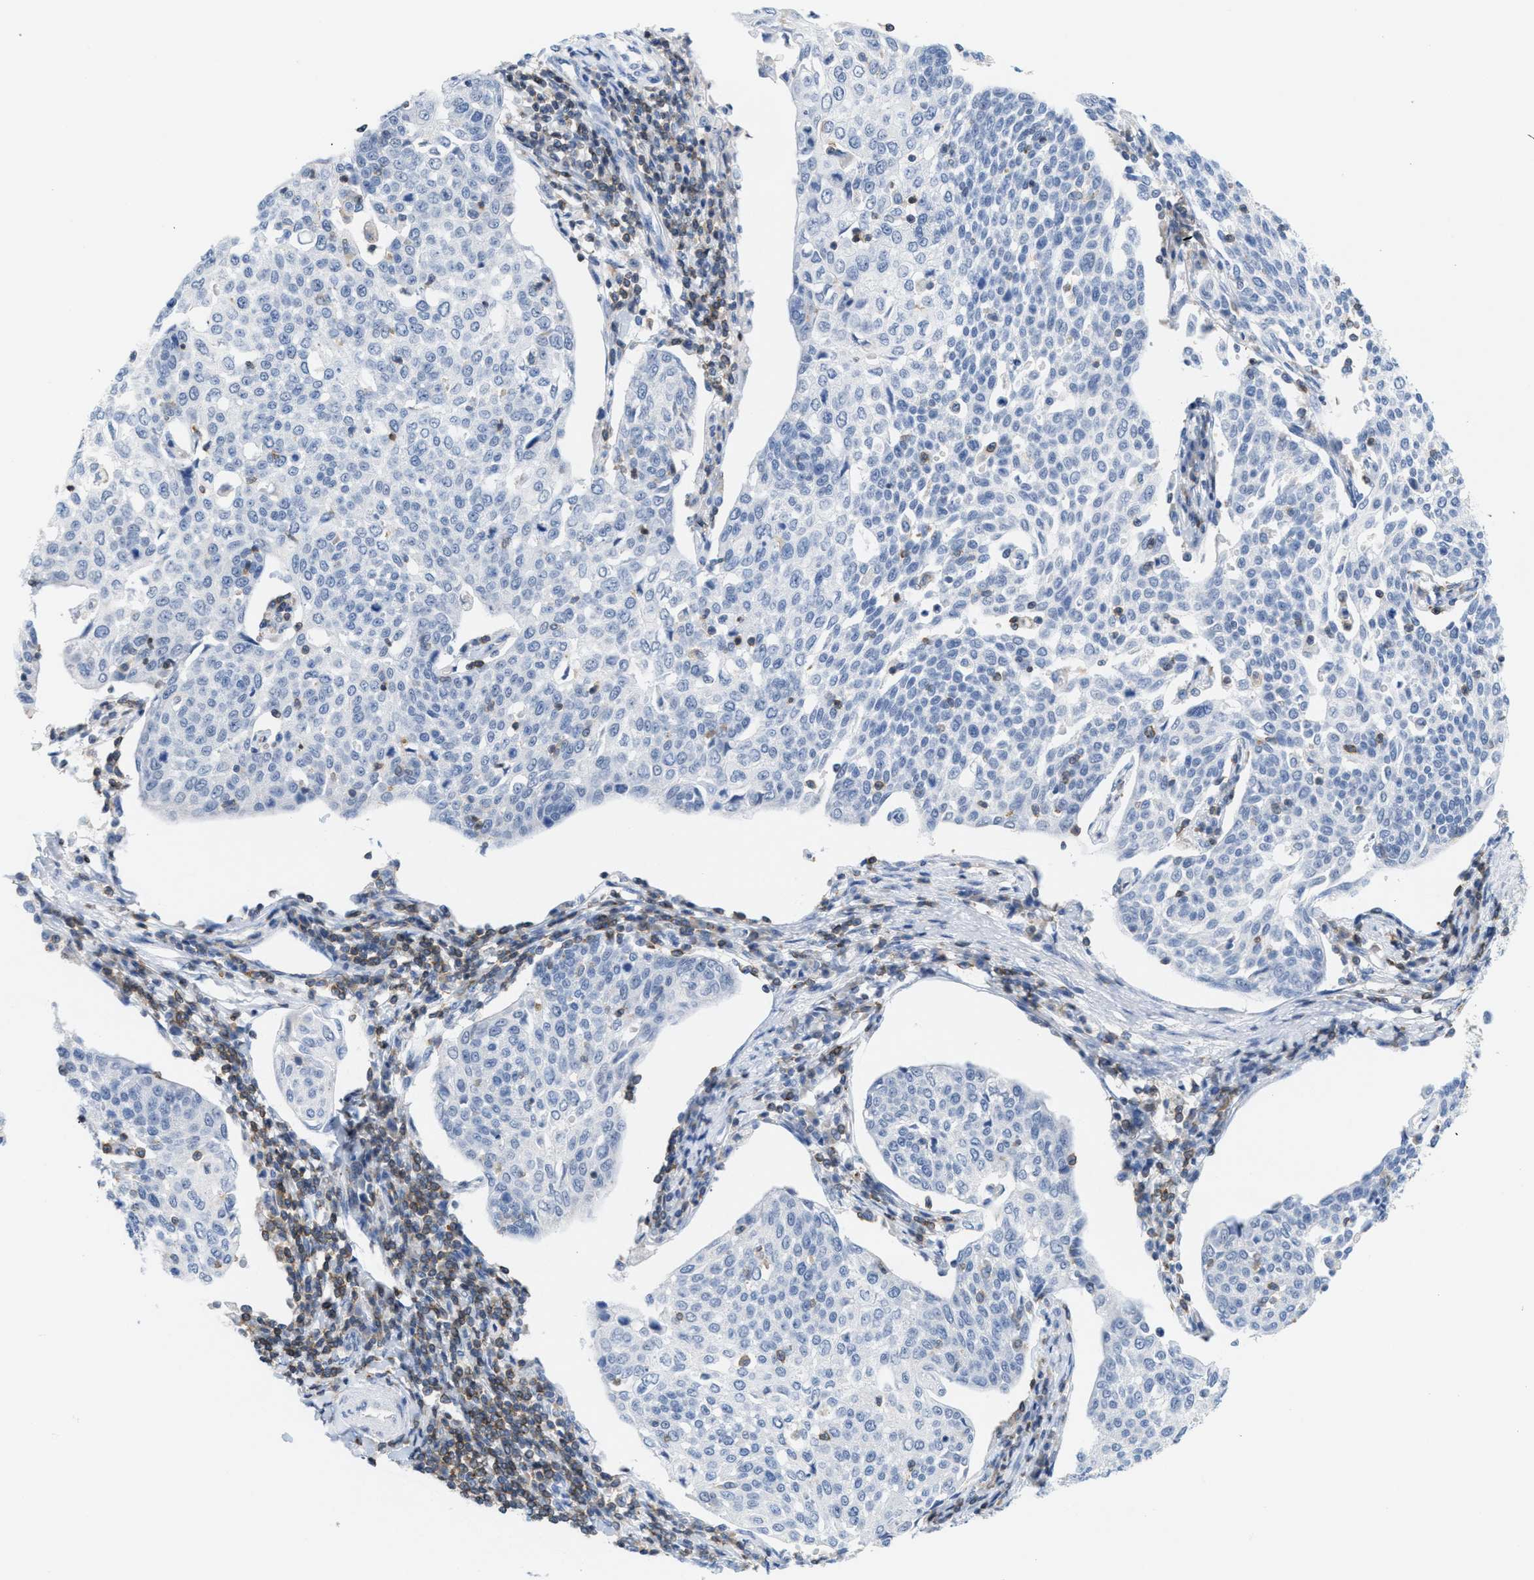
{"staining": {"intensity": "negative", "quantity": "none", "location": "none"}, "tissue": "cervical cancer", "cell_type": "Tumor cells", "image_type": "cancer", "snomed": [{"axis": "morphology", "description": "Squamous cell carcinoma, NOS"}, {"axis": "topography", "description": "Cervix"}], "caption": "Immunohistochemistry (IHC) micrograph of neoplastic tissue: human cervical squamous cell carcinoma stained with DAB (3,3'-diaminobenzidine) demonstrates no significant protein positivity in tumor cells.", "gene": "IL16", "patient": {"sex": "female", "age": 34}}